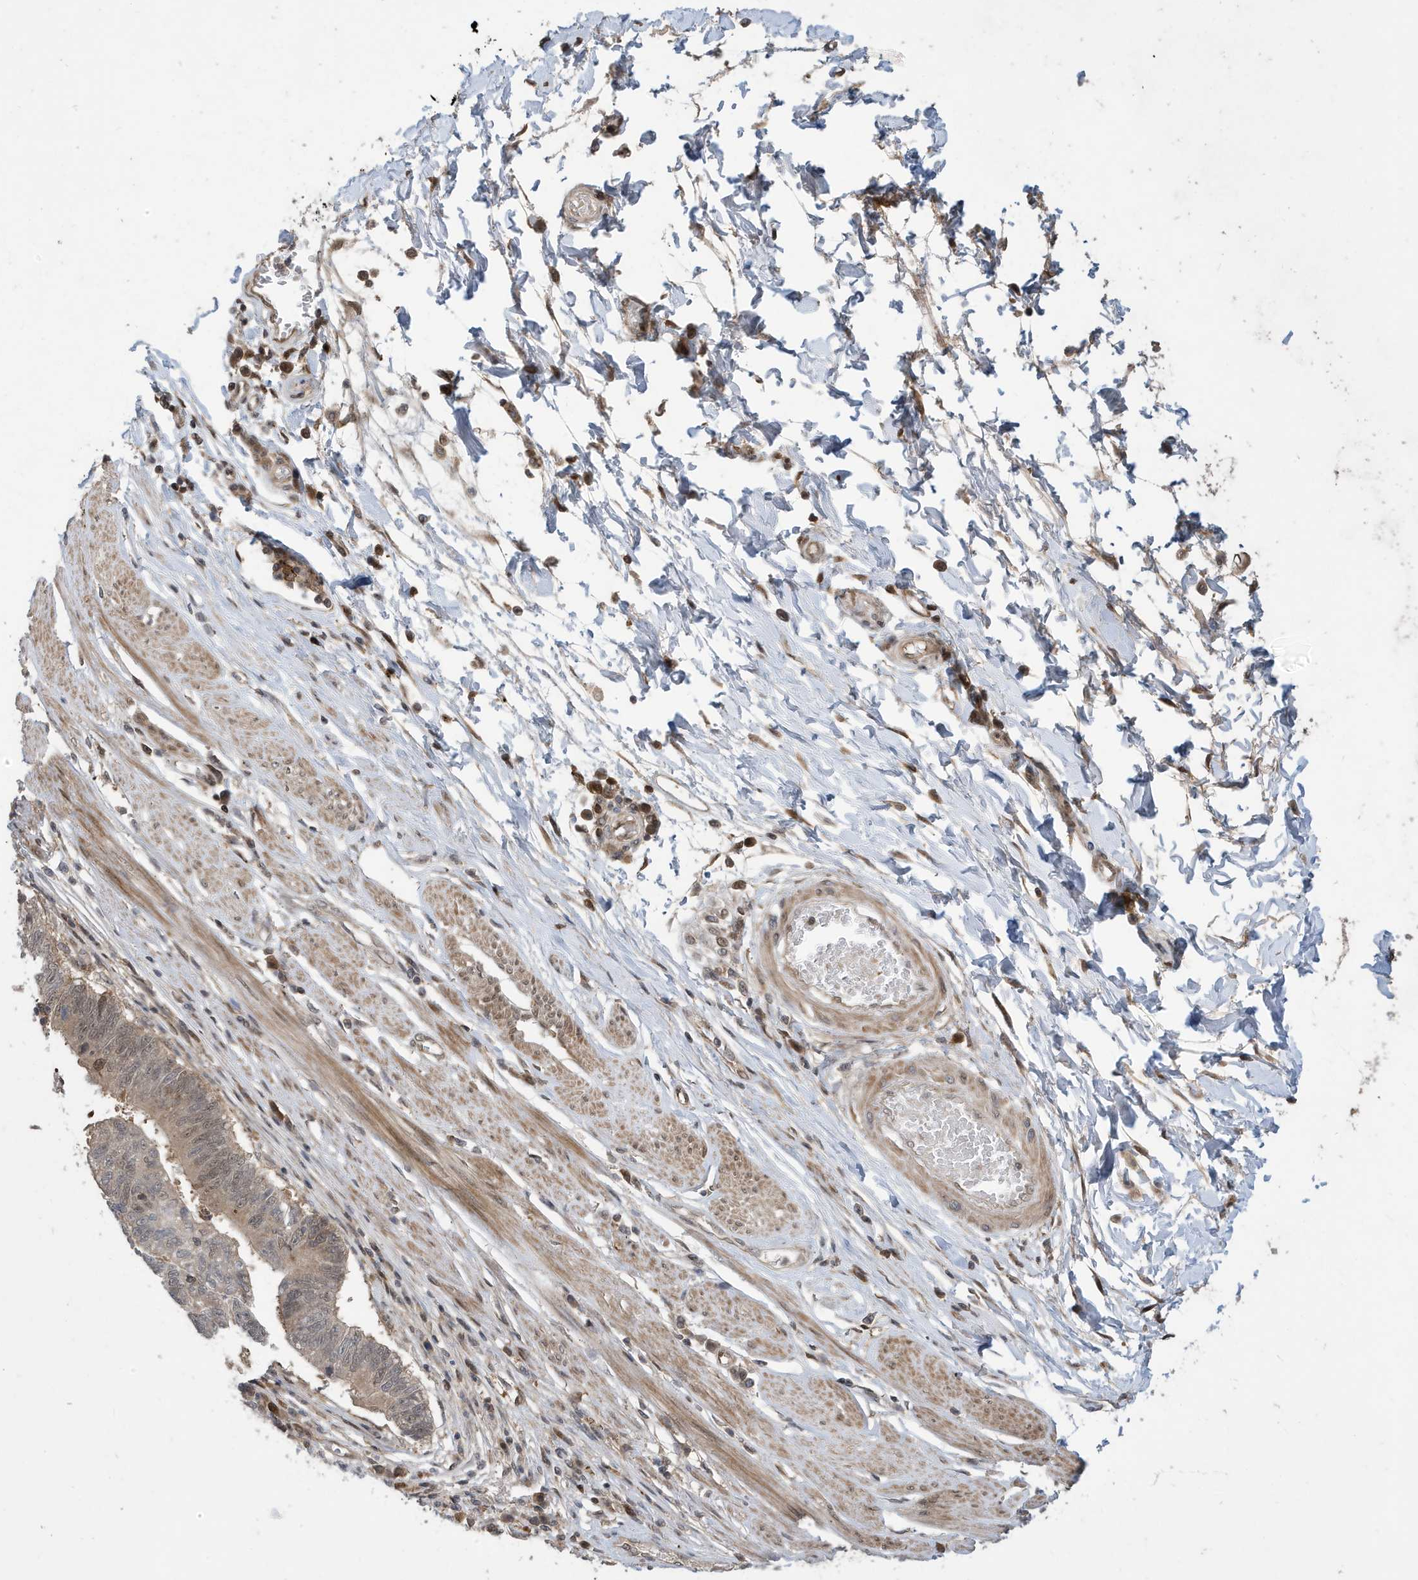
{"staining": {"intensity": "moderate", "quantity": "25%-75%", "location": "cytoplasmic/membranous,nuclear"}, "tissue": "stomach cancer", "cell_type": "Tumor cells", "image_type": "cancer", "snomed": [{"axis": "morphology", "description": "Adenocarcinoma, NOS"}, {"axis": "topography", "description": "Stomach"}], "caption": "This is a micrograph of immunohistochemistry (IHC) staining of stomach cancer, which shows moderate staining in the cytoplasmic/membranous and nuclear of tumor cells.", "gene": "UBQLN1", "patient": {"sex": "male", "age": 59}}